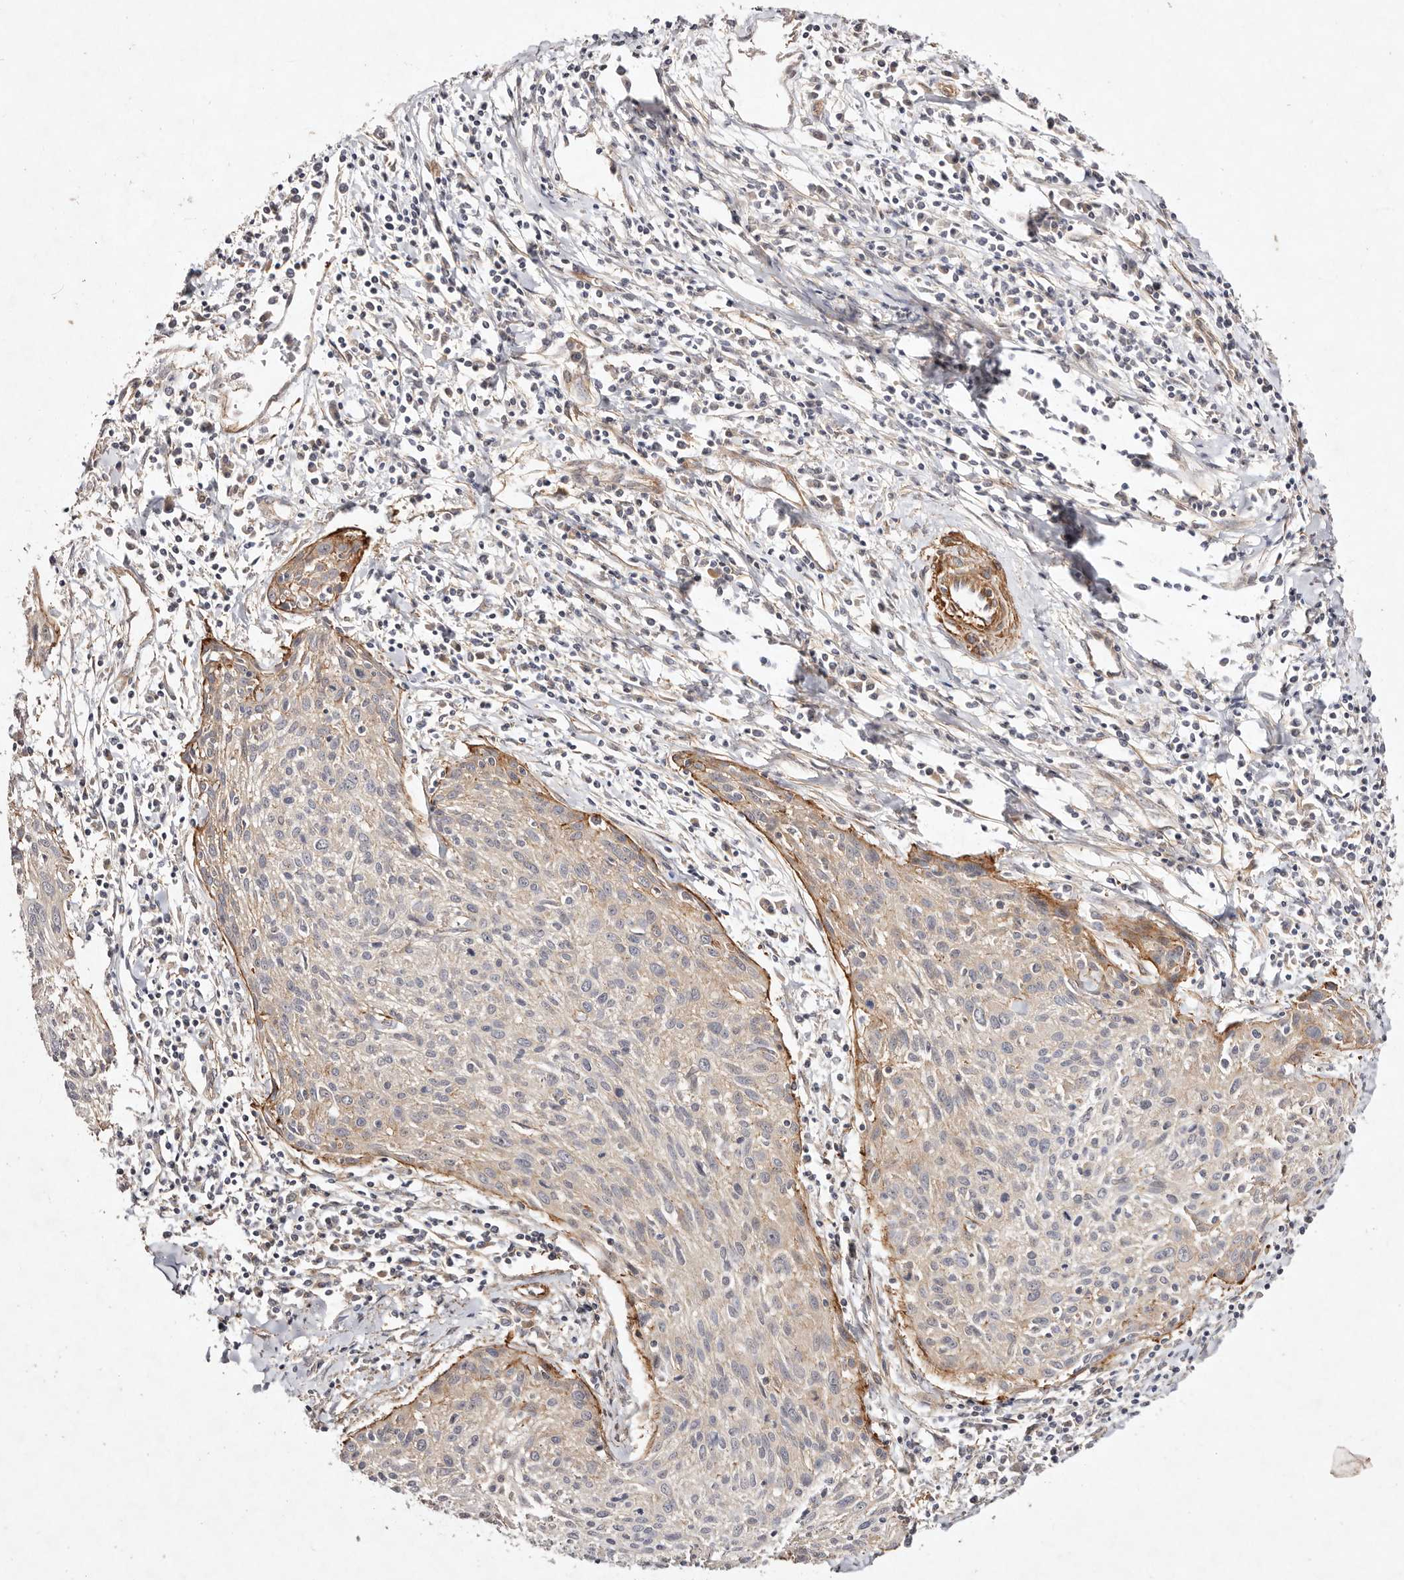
{"staining": {"intensity": "weak", "quantity": "25%-75%", "location": "cytoplasmic/membranous"}, "tissue": "cervical cancer", "cell_type": "Tumor cells", "image_type": "cancer", "snomed": [{"axis": "morphology", "description": "Squamous cell carcinoma, NOS"}, {"axis": "topography", "description": "Cervix"}], "caption": "Squamous cell carcinoma (cervical) stained with immunohistochemistry reveals weak cytoplasmic/membranous expression in about 25%-75% of tumor cells.", "gene": "MTMR11", "patient": {"sex": "female", "age": 51}}